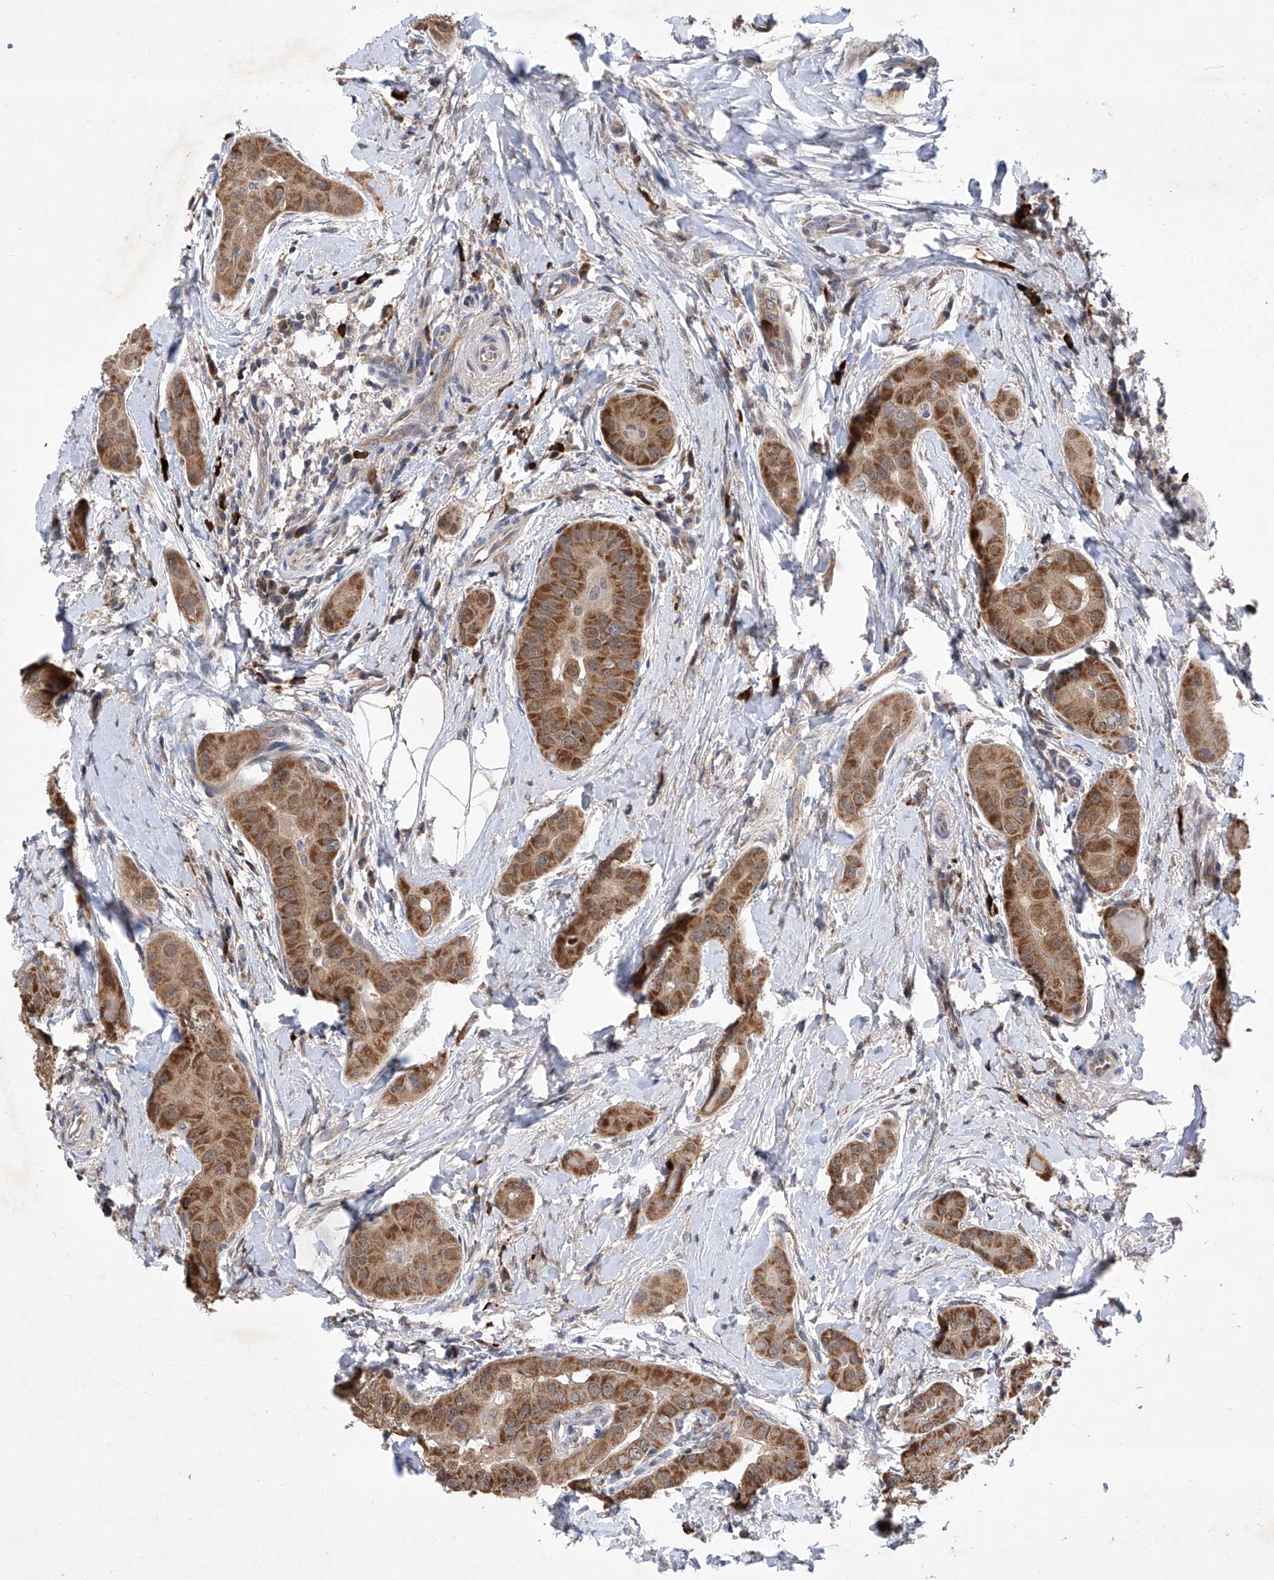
{"staining": {"intensity": "moderate", "quantity": ">75%", "location": "cytoplasmic/membranous"}, "tissue": "thyroid cancer", "cell_type": "Tumor cells", "image_type": "cancer", "snomed": [{"axis": "morphology", "description": "Papillary adenocarcinoma, NOS"}, {"axis": "topography", "description": "Thyroid gland"}], "caption": "An immunohistochemistry (IHC) photomicrograph of tumor tissue is shown. Protein staining in brown shows moderate cytoplasmic/membranous positivity in thyroid papillary adenocarcinoma within tumor cells.", "gene": "USP45", "patient": {"sex": "male", "age": 33}}